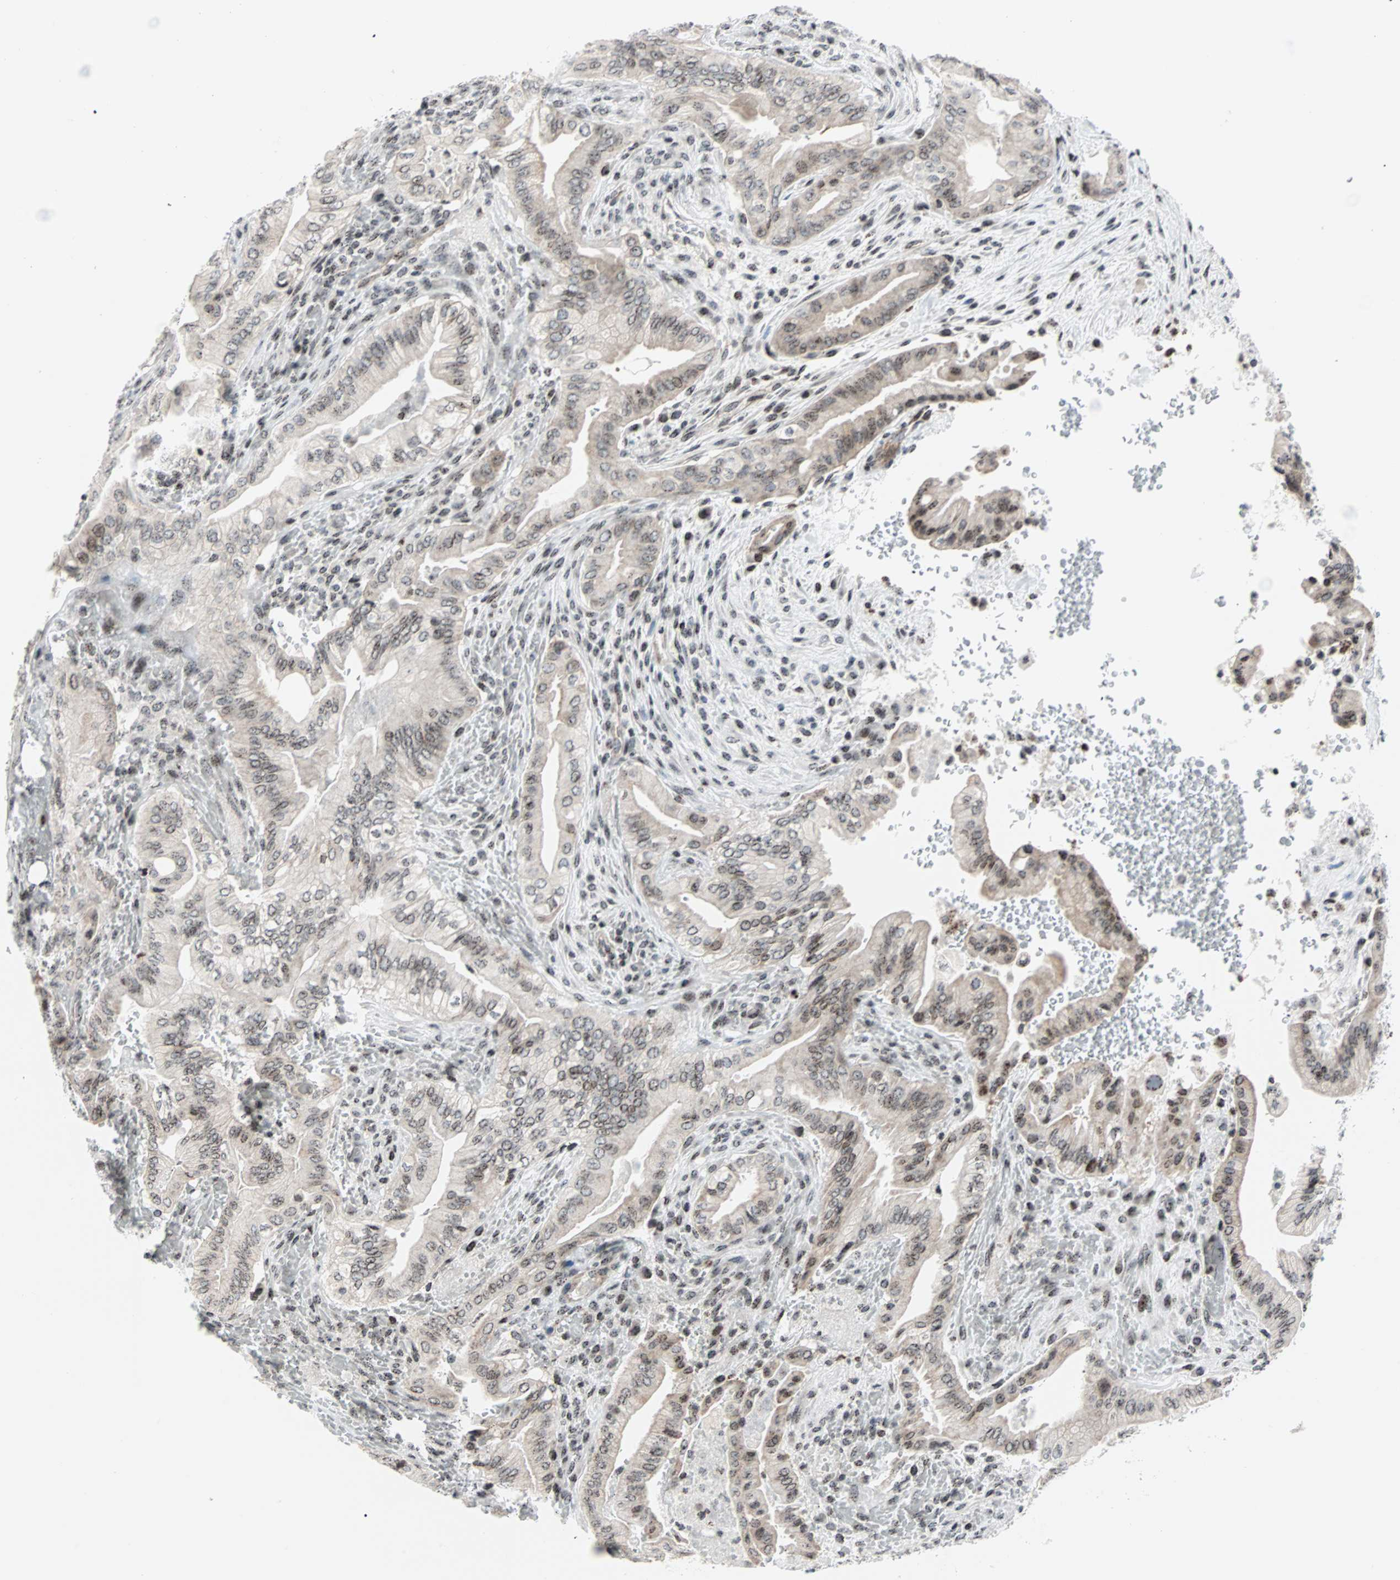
{"staining": {"intensity": "weak", "quantity": ">75%", "location": "nuclear"}, "tissue": "liver cancer", "cell_type": "Tumor cells", "image_type": "cancer", "snomed": [{"axis": "morphology", "description": "Cholangiocarcinoma"}, {"axis": "topography", "description": "Liver"}], "caption": "Immunohistochemical staining of liver cancer exhibits weak nuclear protein staining in approximately >75% of tumor cells. (DAB IHC, brown staining for protein, blue staining for nuclei).", "gene": "CENPA", "patient": {"sex": "female", "age": 68}}